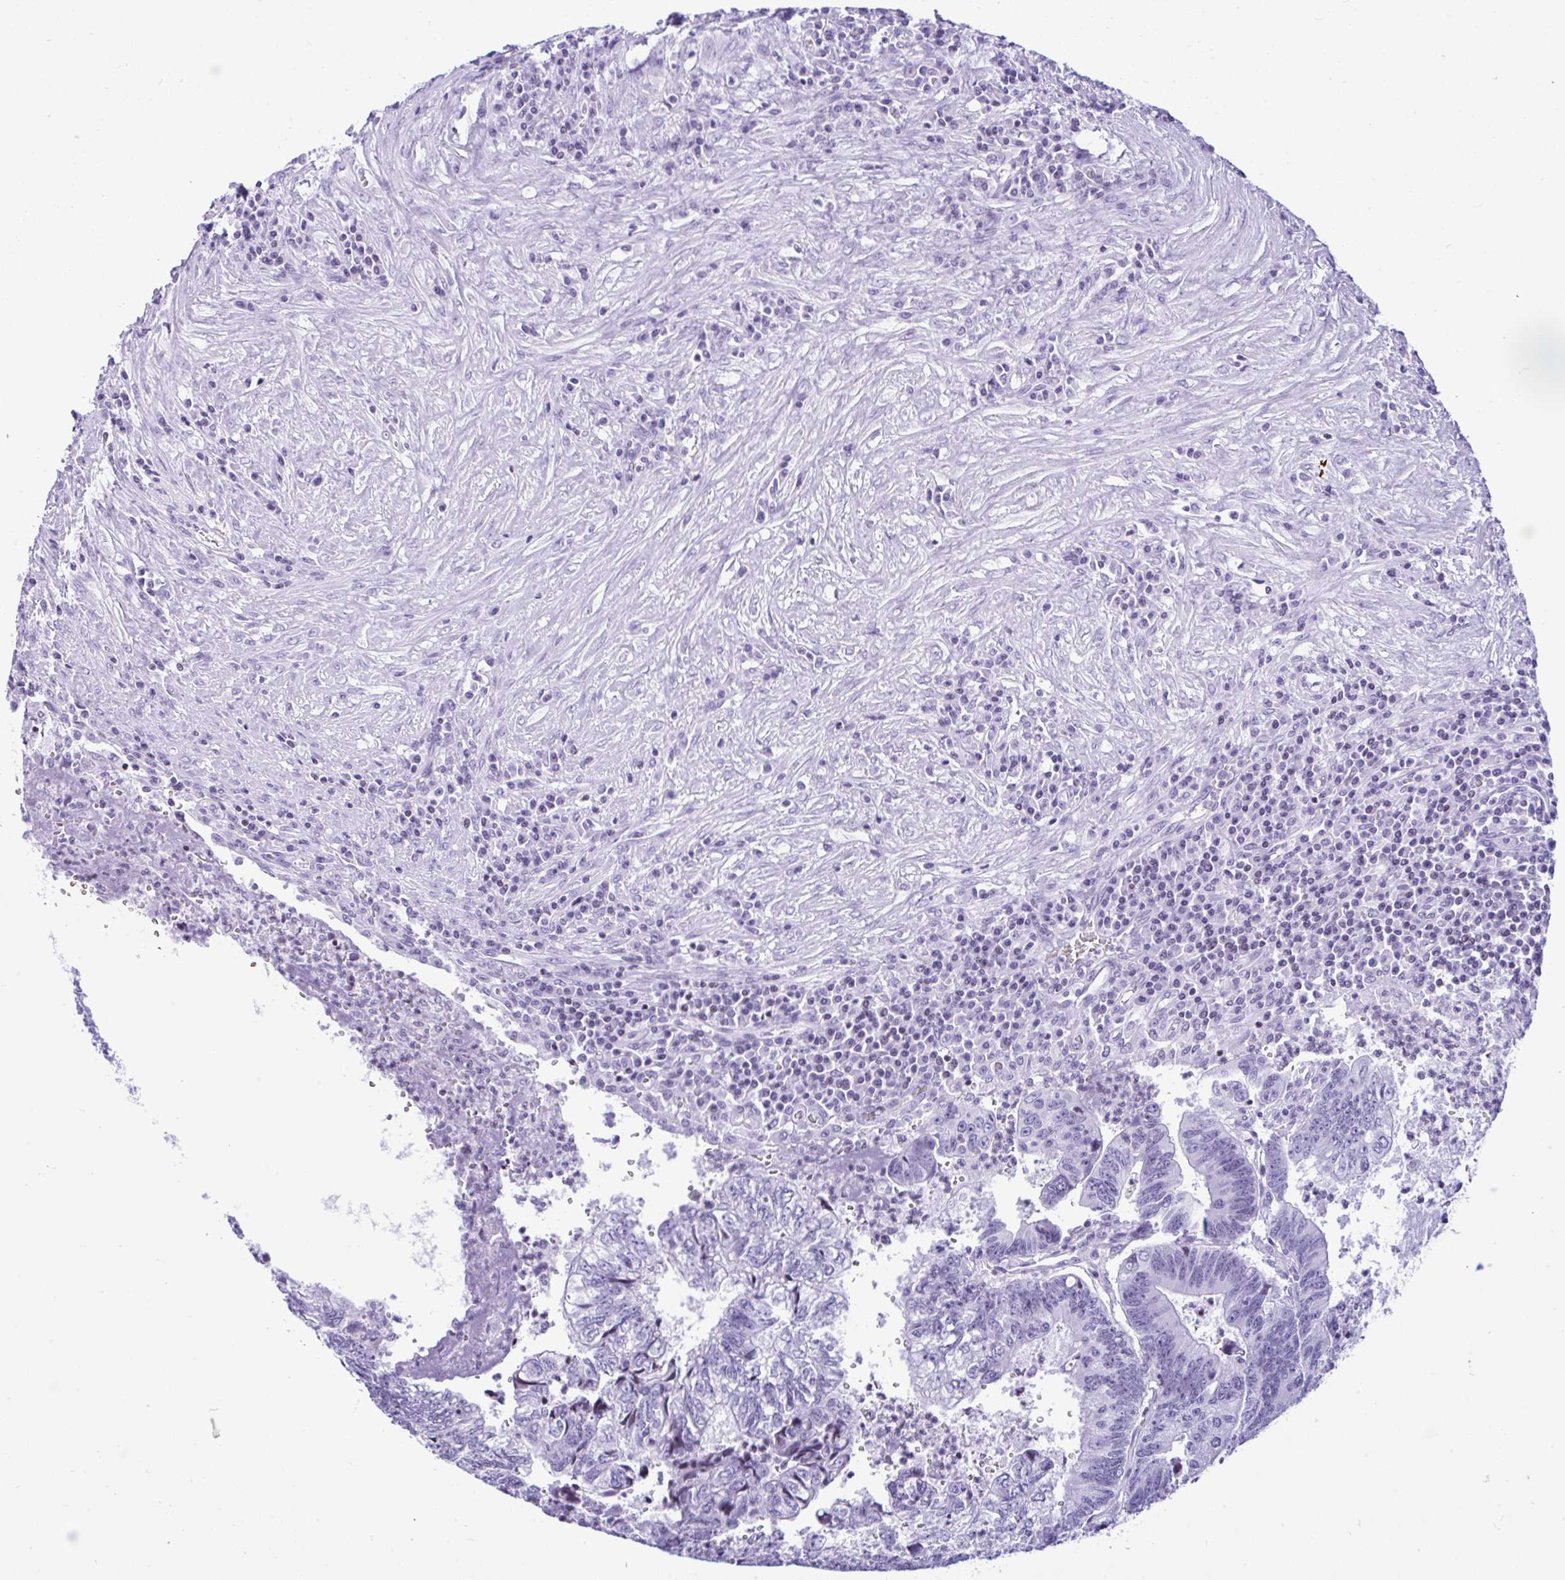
{"staining": {"intensity": "negative", "quantity": "none", "location": "none"}, "tissue": "colorectal cancer", "cell_type": "Tumor cells", "image_type": "cancer", "snomed": [{"axis": "morphology", "description": "Adenocarcinoma, NOS"}, {"axis": "topography", "description": "Colon"}], "caption": "High power microscopy image of an IHC image of colorectal adenocarcinoma, revealing no significant expression in tumor cells.", "gene": "KRT27", "patient": {"sex": "male", "age": 86}}